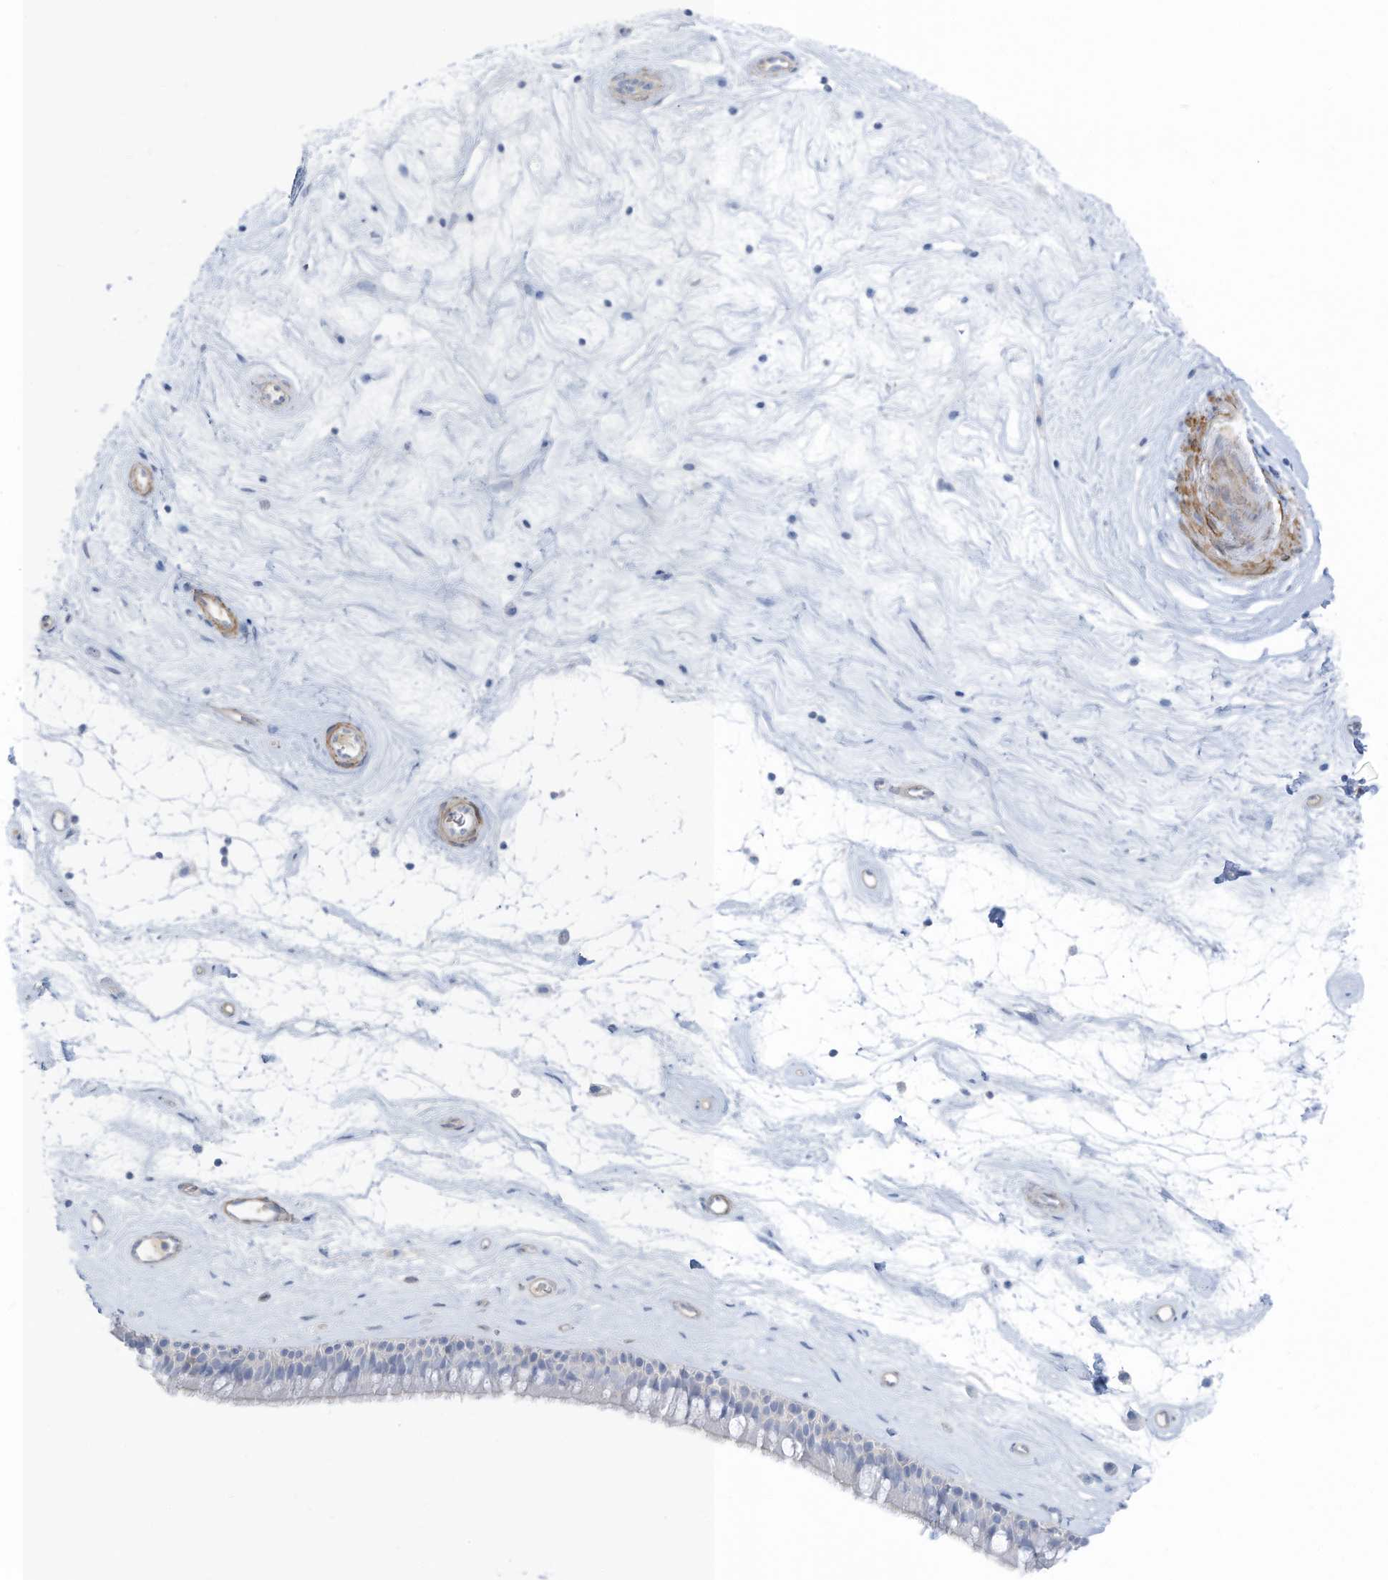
{"staining": {"intensity": "negative", "quantity": "none", "location": "none"}, "tissue": "nasopharynx", "cell_type": "Respiratory epithelial cells", "image_type": "normal", "snomed": [{"axis": "morphology", "description": "Normal tissue, NOS"}, {"axis": "topography", "description": "Nasopharynx"}], "caption": "Immunohistochemistry of normal human nasopharynx reveals no positivity in respiratory epithelial cells. (DAB immunohistochemistry (IHC) visualized using brightfield microscopy, high magnification).", "gene": "ZNF846", "patient": {"sex": "male", "age": 64}}